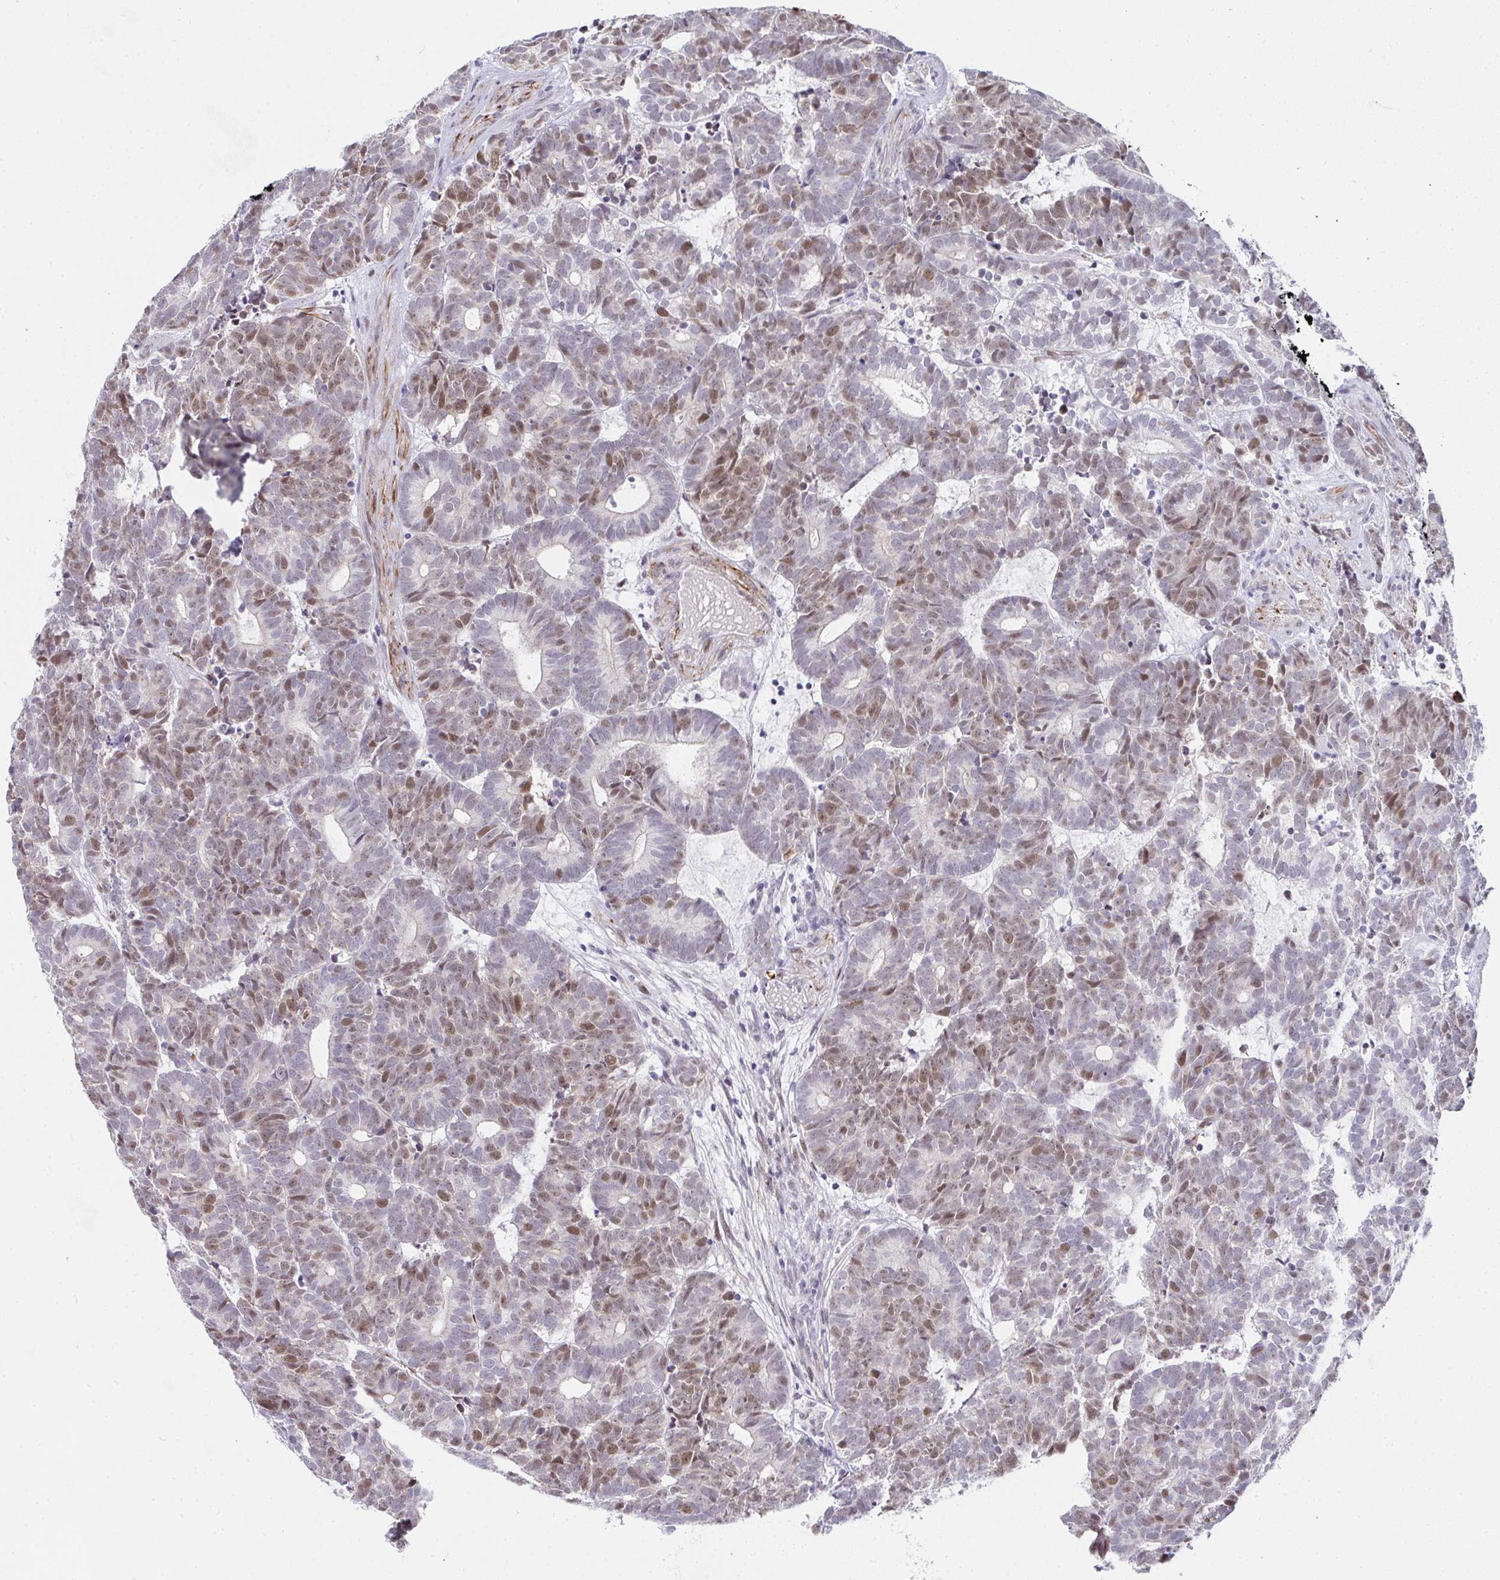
{"staining": {"intensity": "moderate", "quantity": "25%-75%", "location": "nuclear"}, "tissue": "head and neck cancer", "cell_type": "Tumor cells", "image_type": "cancer", "snomed": [{"axis": "morphology", "description": "Adenocarcinoma, NOS"}, {"axis": "topography", "description": "Head-Neck"}], "caption": "Protein expression analysis of adenocarcinoma (head and neck) displays moderate nuclear staining in approximately 25%-75% of tumor cells.", "gene": "GINS2", "patient": {"sex": "female", "age": 81}}